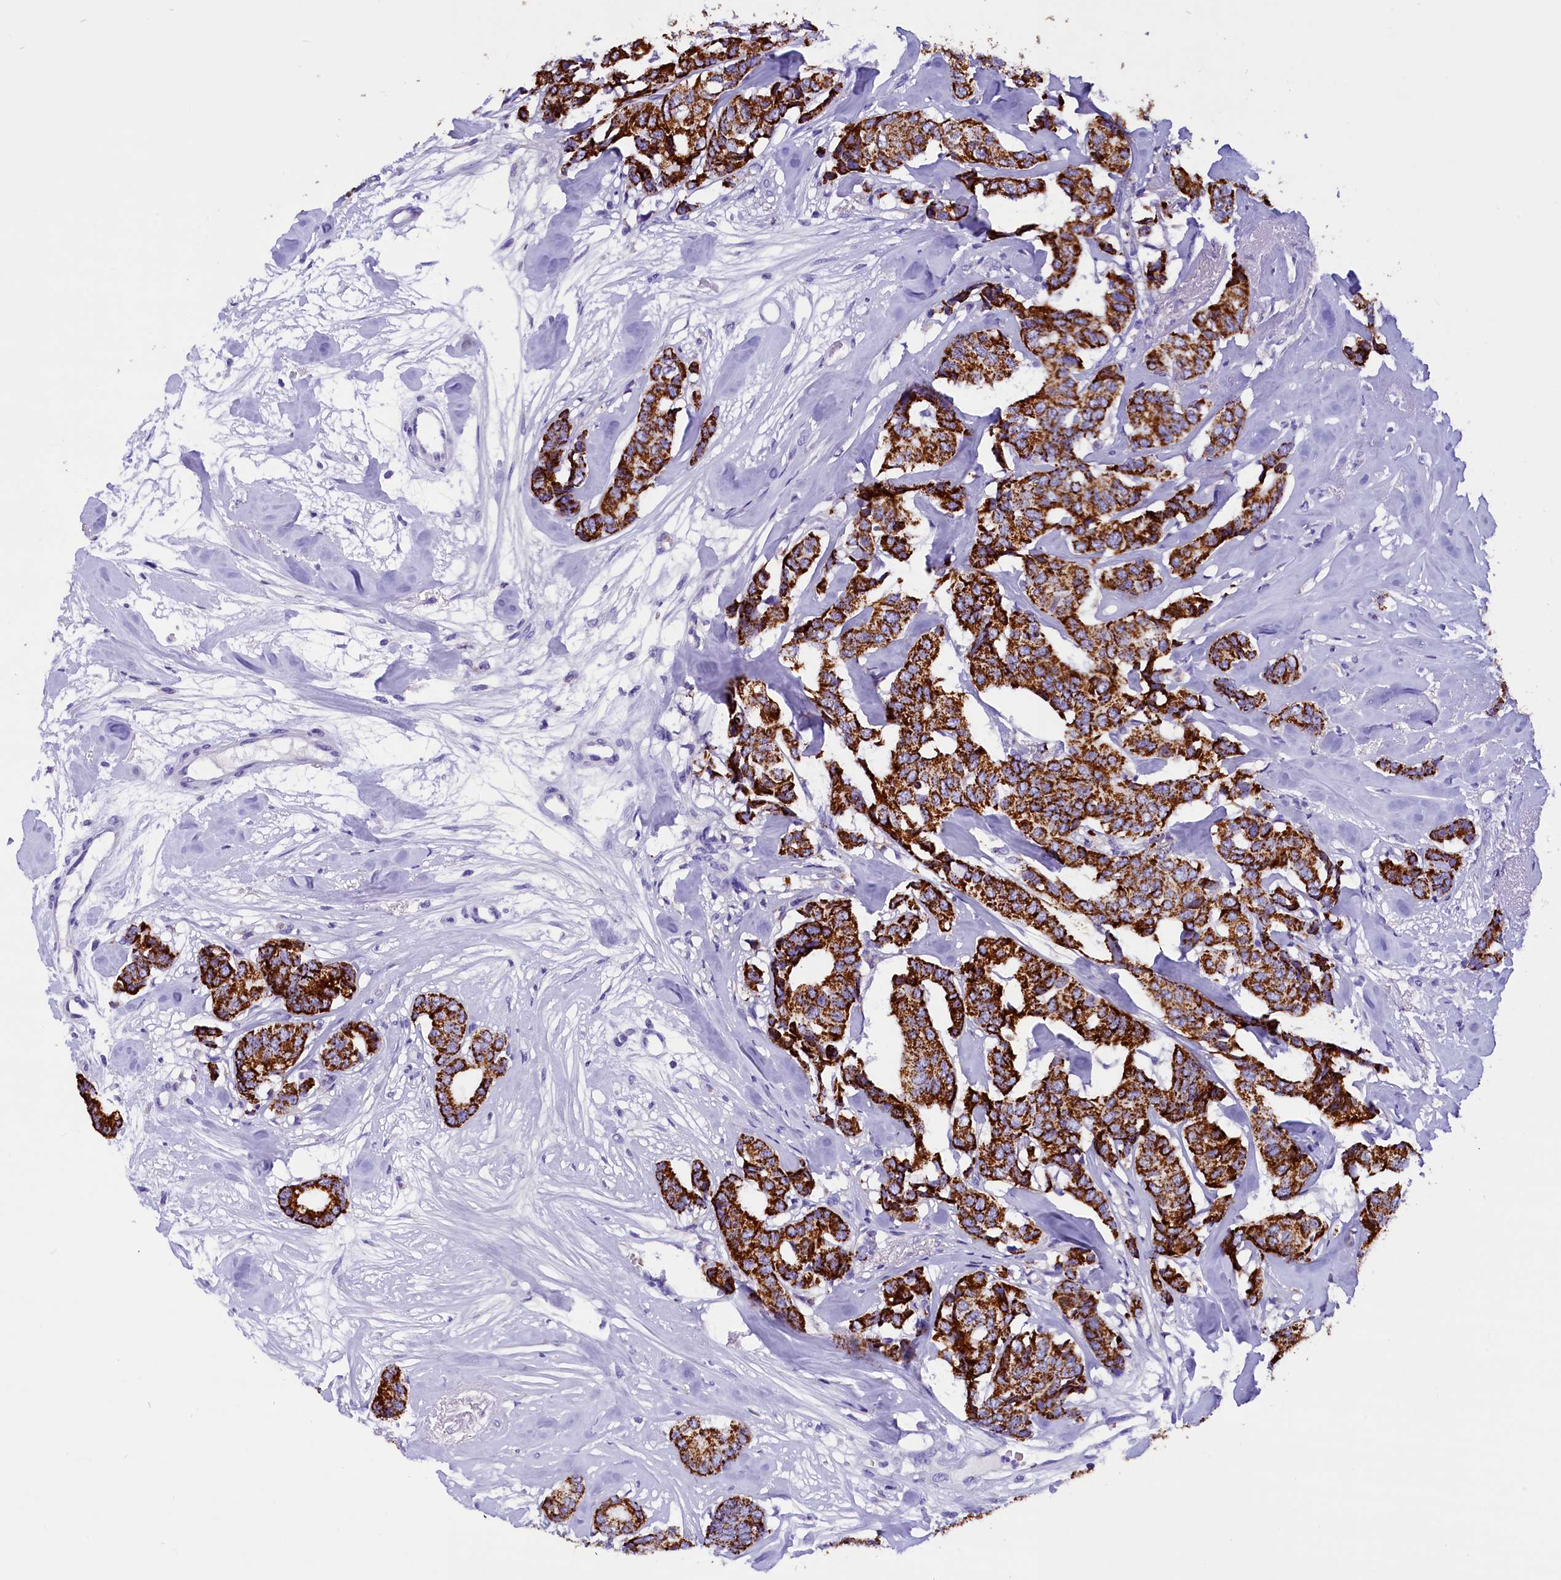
{"staining": {"intensity": "strong", "quantity": ">75%", "location": "cytoplasmic/membranous"}, "tissue": "breast cancer", "cell_type": "Tumor cells", "image_type": "cancer", "snomed": [{"axis": "morphology", "description": "Duct carcinoma"}, {"axis": "topography", "description": "Breast"}], "caption": "Immunohistochemical staining of human breast cancer (invasive ductal carcinoma) exhibits high levels of strong cytoplasmic/membranous staining in approximately >75% of tumor cells.", "gene": "ABAT", "patient": {"sex": "female", "age": 87}}